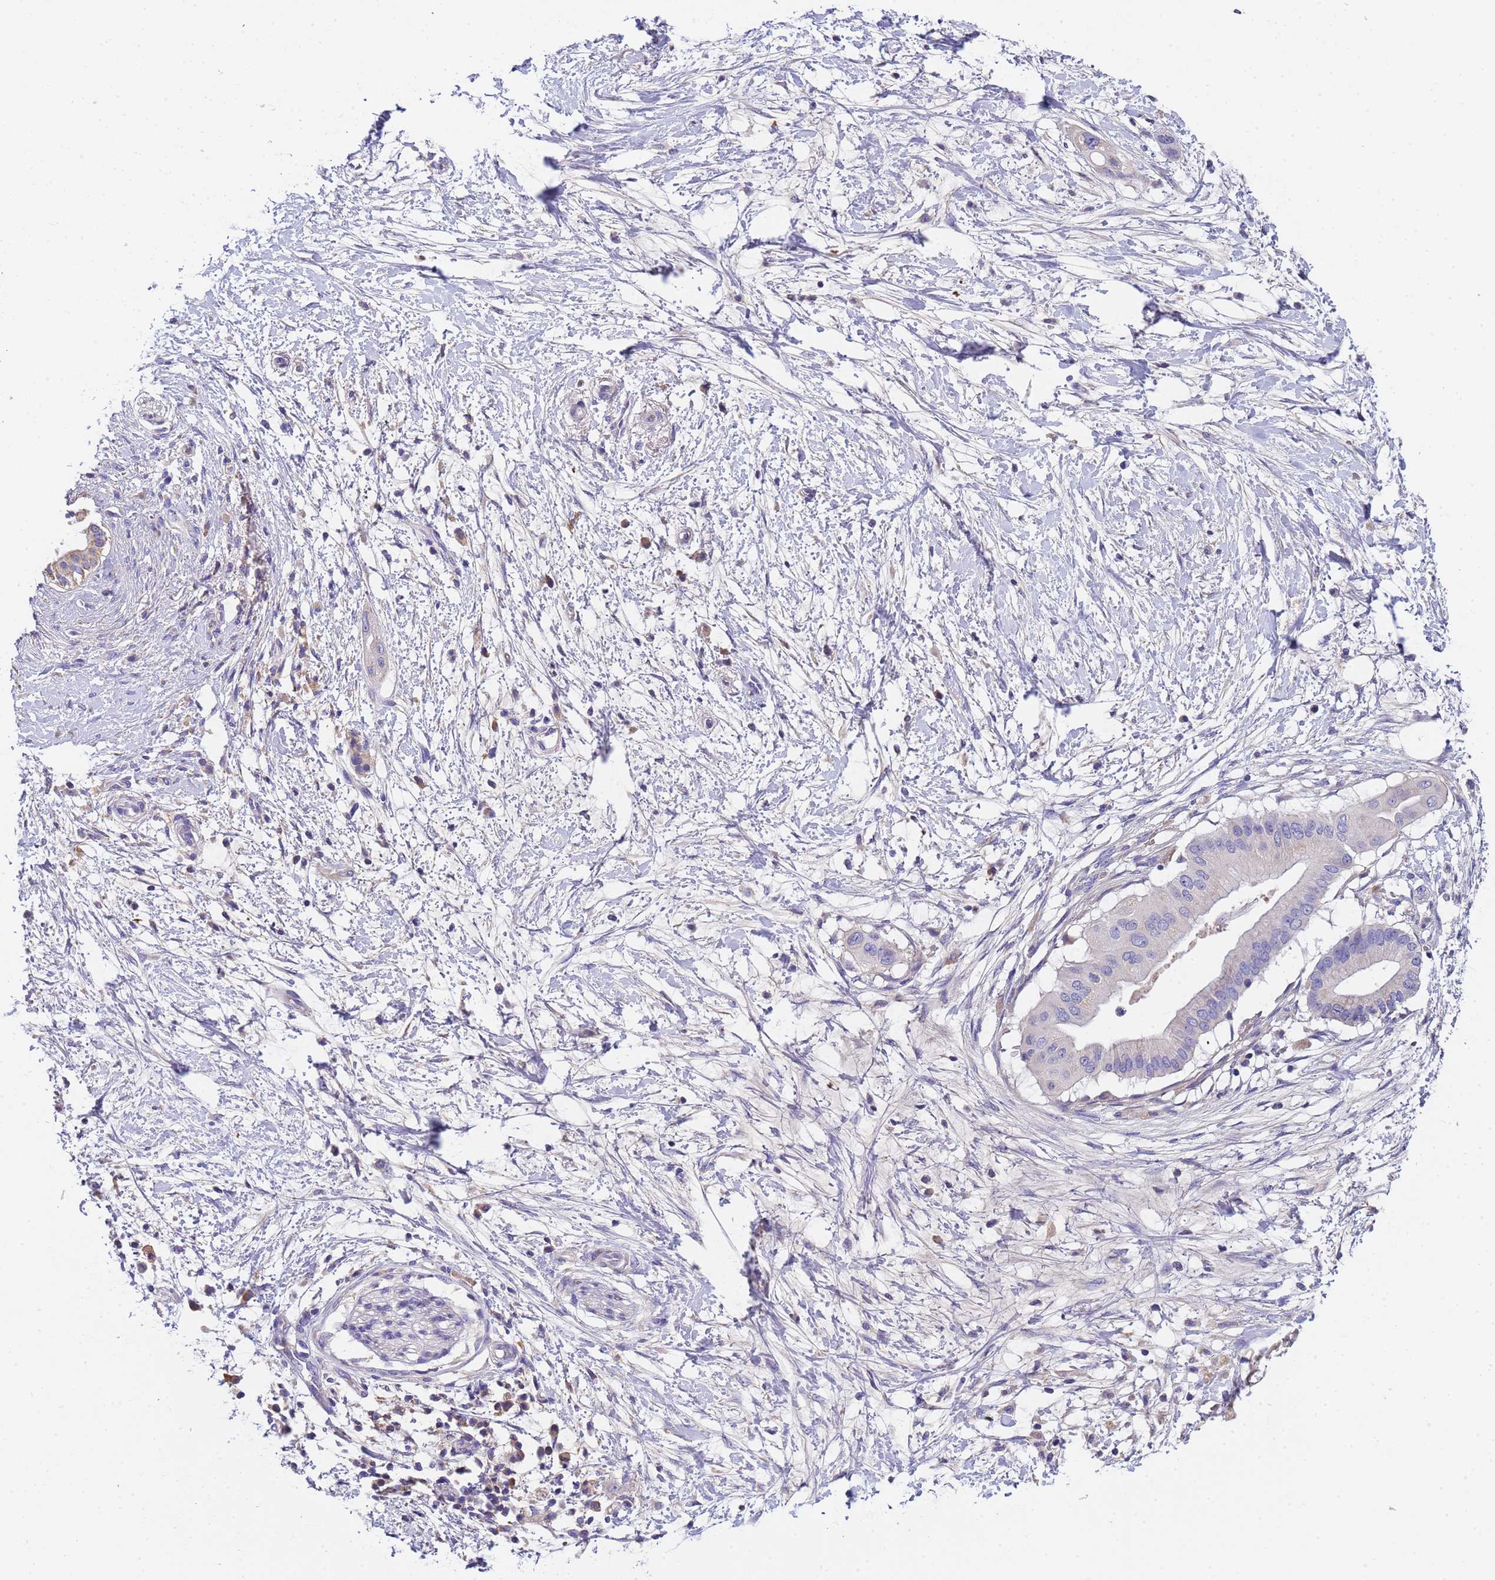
{"staining": {"intensity": "negative", "quantity": "none", "location": "none"}, "tissue": "pancreatic cancer", "cell_type": "Tumor cells", "image_type": "cancer", "snomed": [{"axis": "morphology", "description": "Adenocarcinoma, NOS"}, {"axis": "topography", "description": "Pancreas"}], "caption": "Tumor cells show no significant protein expression in pancreatic cancer (adenocarcinoma). The staining was performed using DAB to visualize the protein expression in brown, while the nuclei were stained in blue with hematoxylin (Magnification: 20x).", "gene": "SLC24A3", "patient": {"sex": "male", "age": 68}}